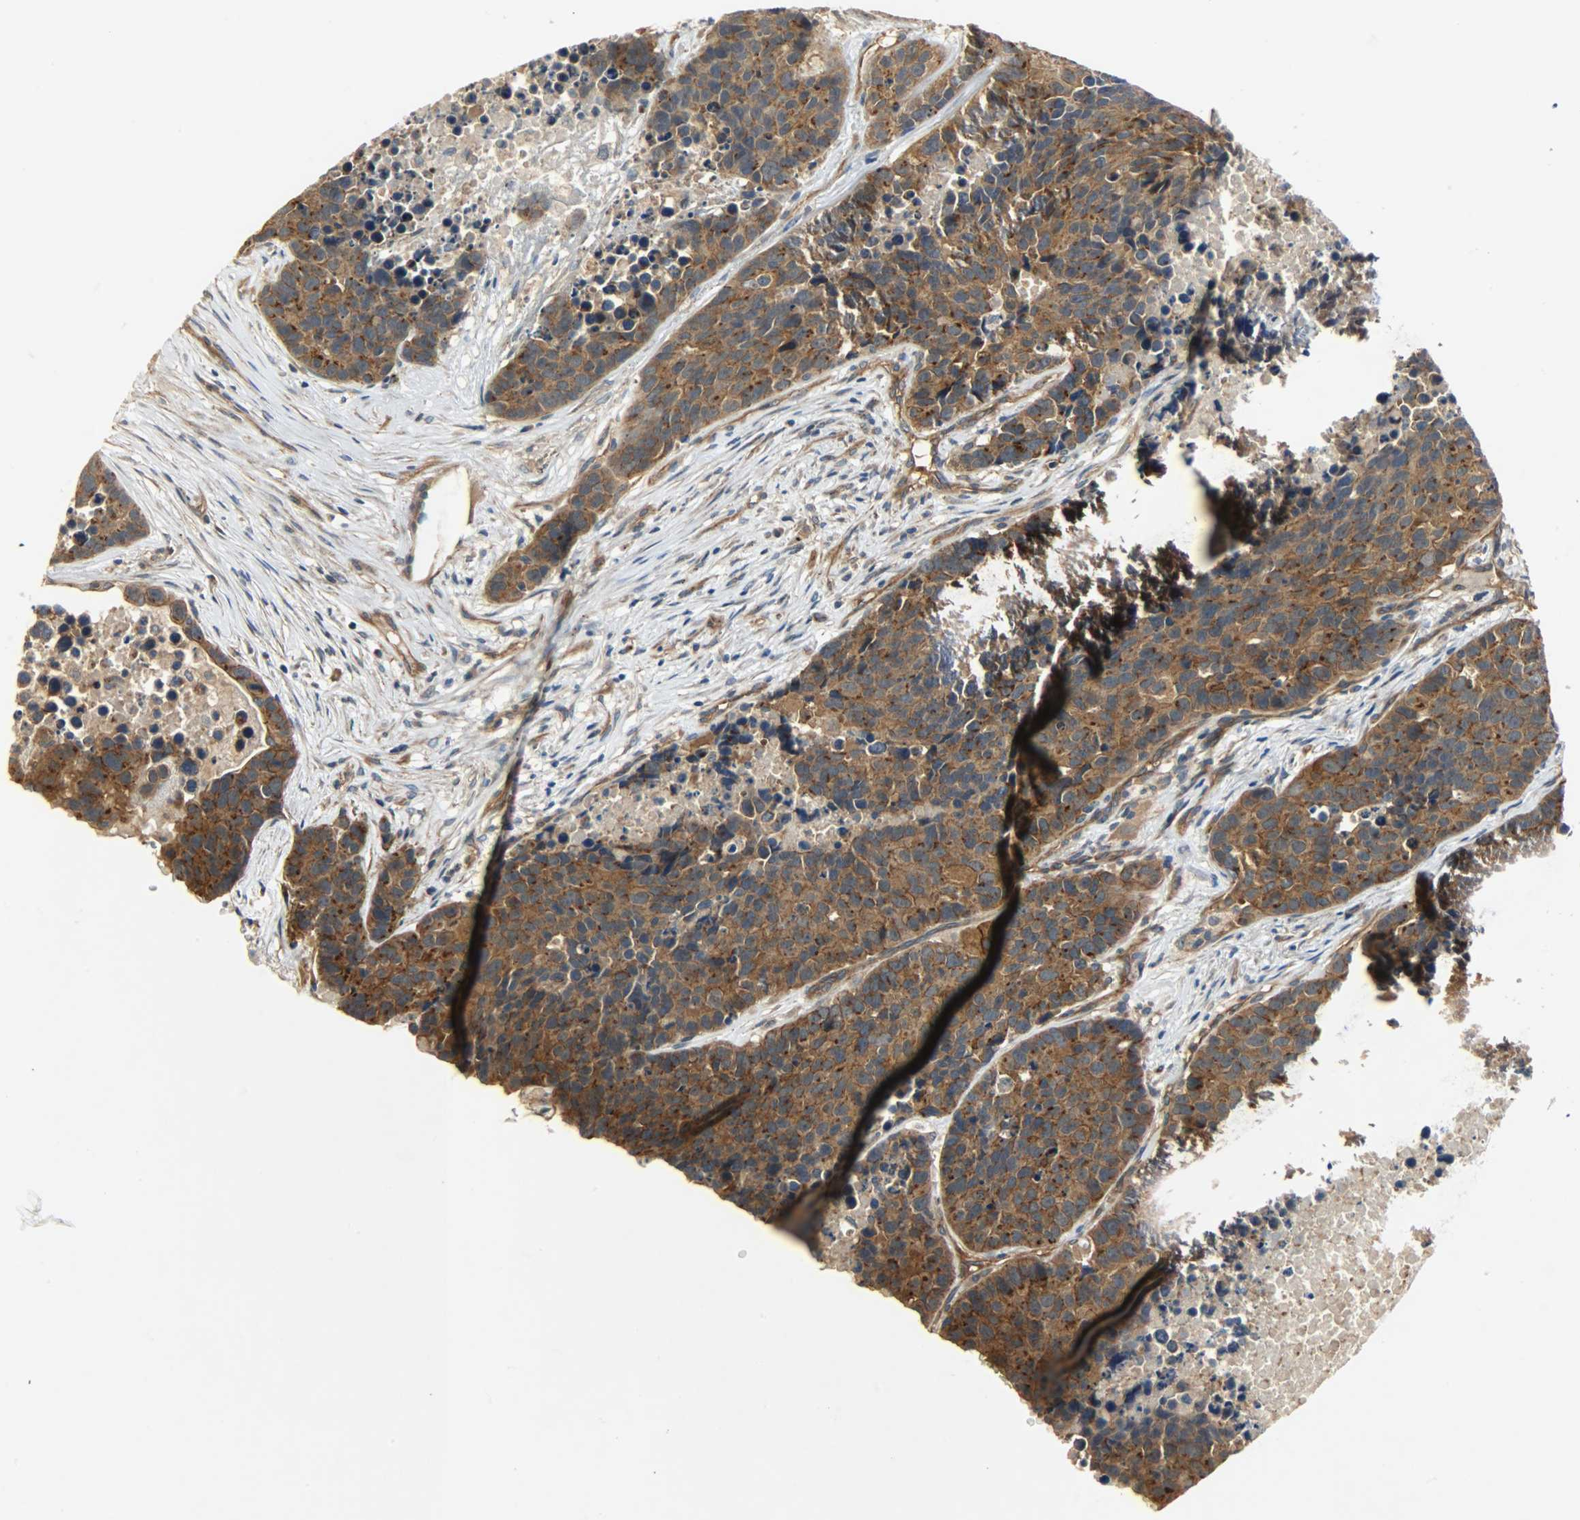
{"staining": {"intensity": "moderate", "quantity": ">75%", "location": "cytoplasmic/membranous"}, "tissue": "carcinoid", "cell_type": "Tumor cells", "image_type": "cancer", "snomed": [{"axis": "morphology", "description": "Carcinoid, malignant, NOS"}, {"axis": "topography", "description": "Lung"}], "caption": "A brown stain highlights moderate cytoplasmic/membranous expression of a protein in human carcinoid tumor cells.", "gene": "KIAA1217", "patient": {"sex": "male", "age": 60}}